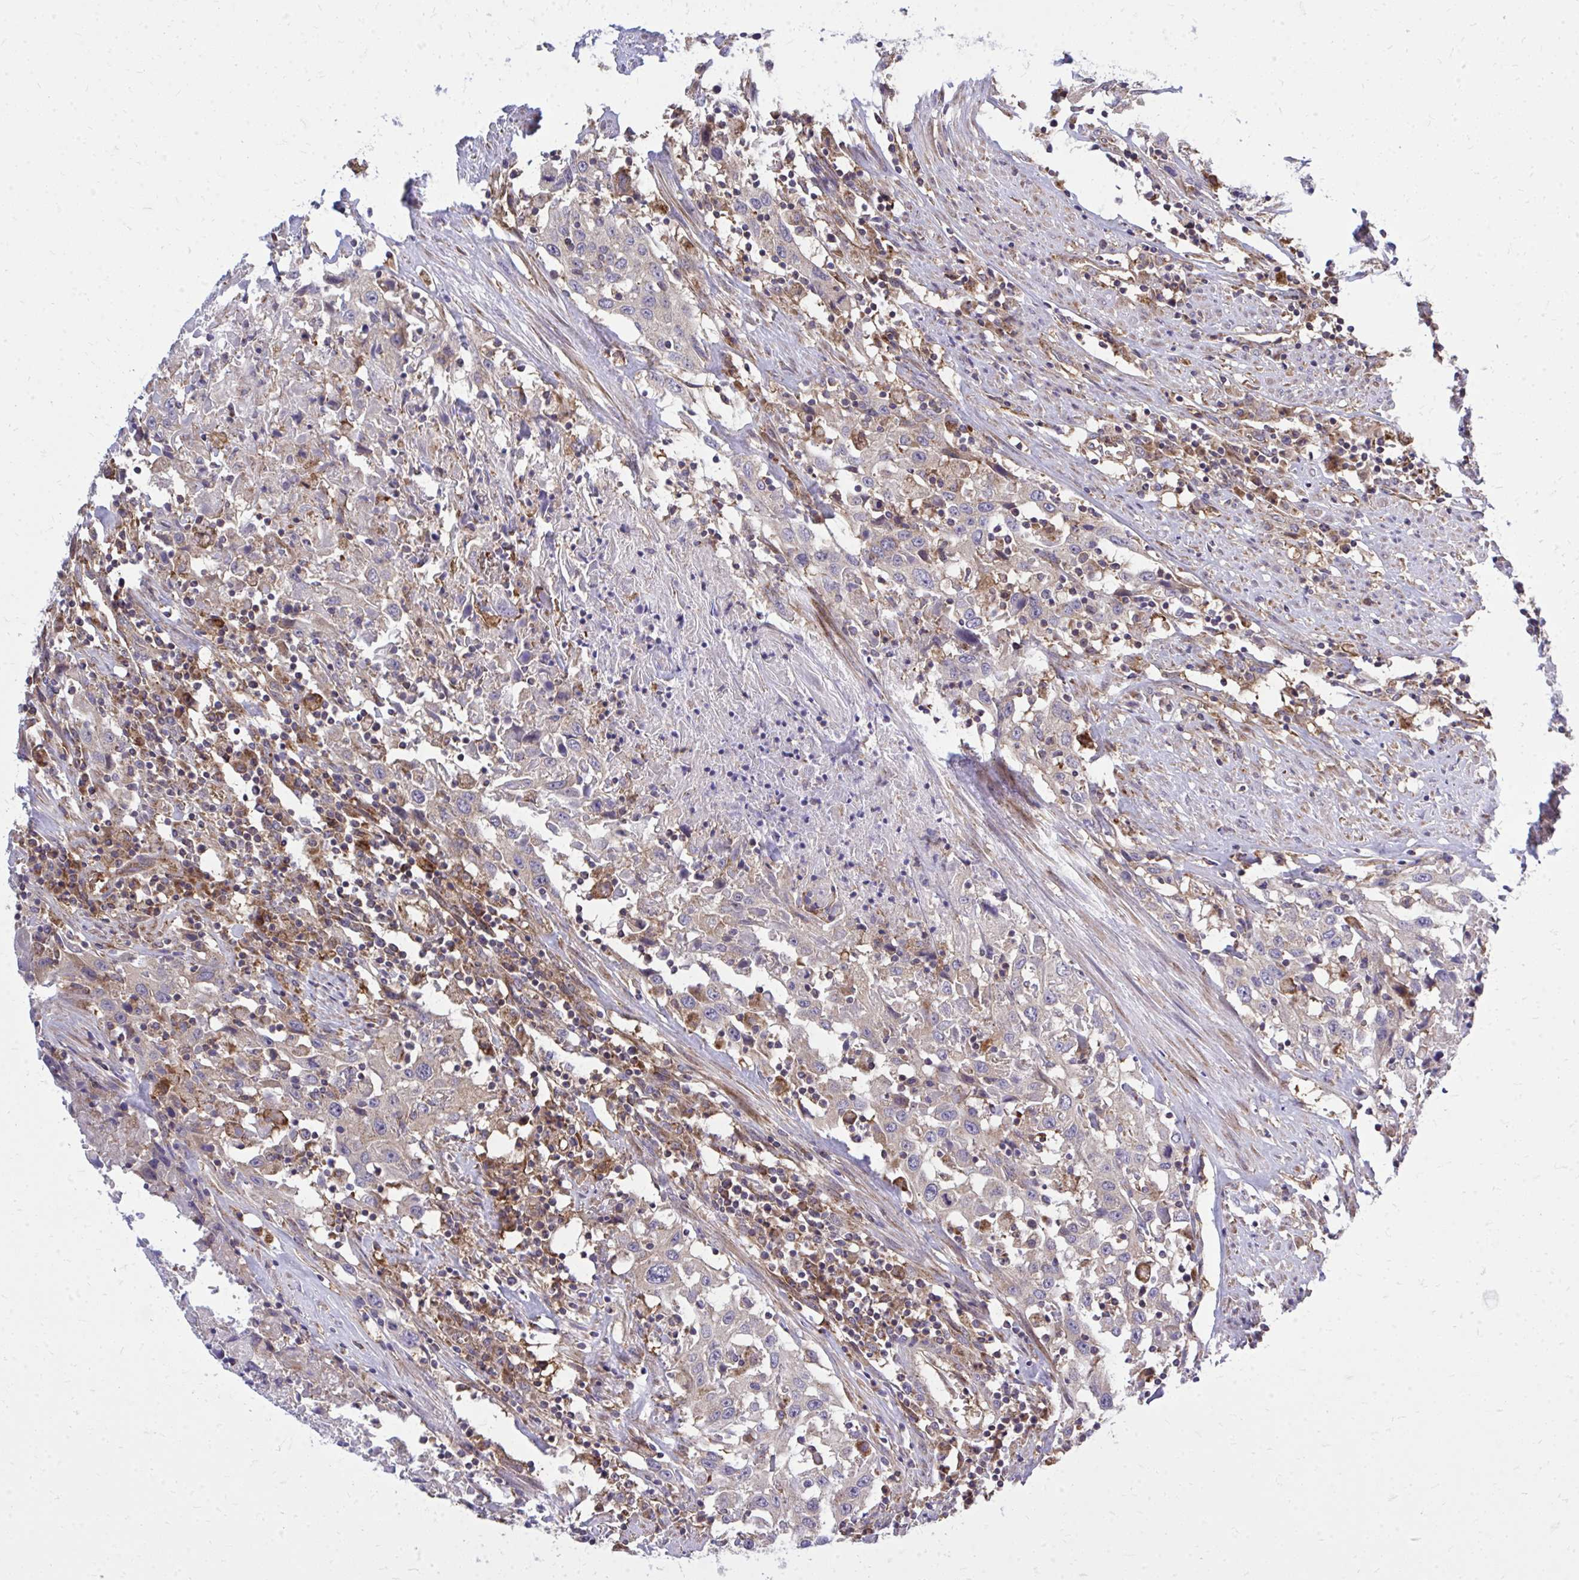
{"staining": {"intensity": "weak", "quantity": "25%-75%", "location": "cytoplasmic/membranous"}, "tissue": "urothelial cancer", "cell_type": "Tumor cells", "image_type": "cancer", "snomed": [{"axis": "morphology", "description": "Urothelial carcinoma, High grade"}, {"axis": "topography", "description": "Urinary bladder"}], "caption": "Urothelial cancer stained with a brown dye reveals weak cytoplasmic/membranous positive positivity in approximately 25%-75% of tumor cells.", "gene": "PDK4", "patient": {"sex": "male", "age": 61}}